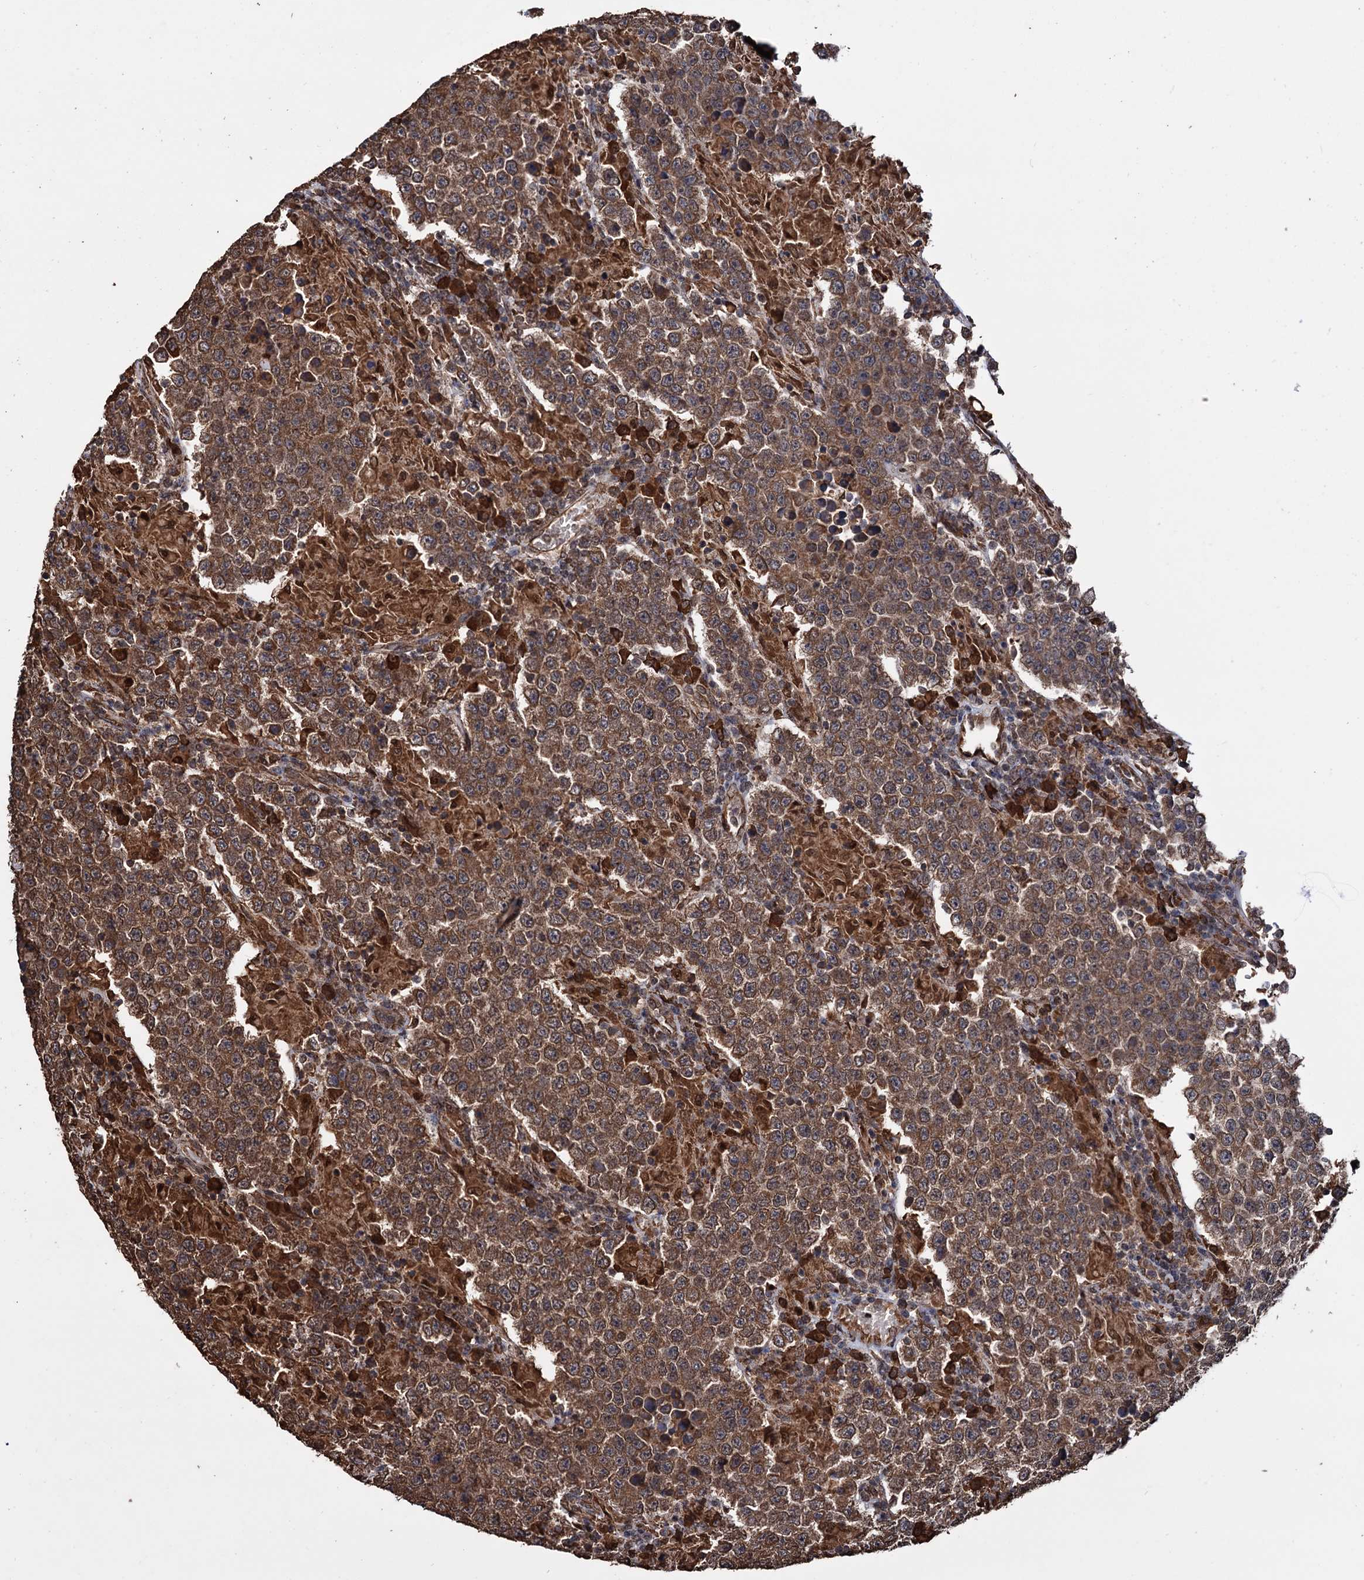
{"staining": {"intensity": "strong", "quantity": ">75%", "location": "cytoplasmic/membranous"}, "tissue": "testis cancer", "cell_type": "Tumor cells", "image_type": "cancer", "snomed": [{"axis": "morphology", "description": "Normal tissue, NOS"}, {"axis": "morphology", "description": "Urothelial carcinoma, High grade"}, {"axis": "morphology", "description": "Seminoma, NOS"}, {"axis": "morphology", "description": "Carcinoma, Embryonal, NOS"}, {"axis": "topography", "description": "Urinary bladder"}, {"axis": "topography", "description": "Testis"}], "caption": "Testis cancer (embryonal carcinoma) stained with DAB immunohistochemistry displays high levels of strong cytoplasmic/membranous positivity in approximately >75% of tumor cells.", "gene": "TBC1D12", "patient": {"sex": "male", "age": 41}}